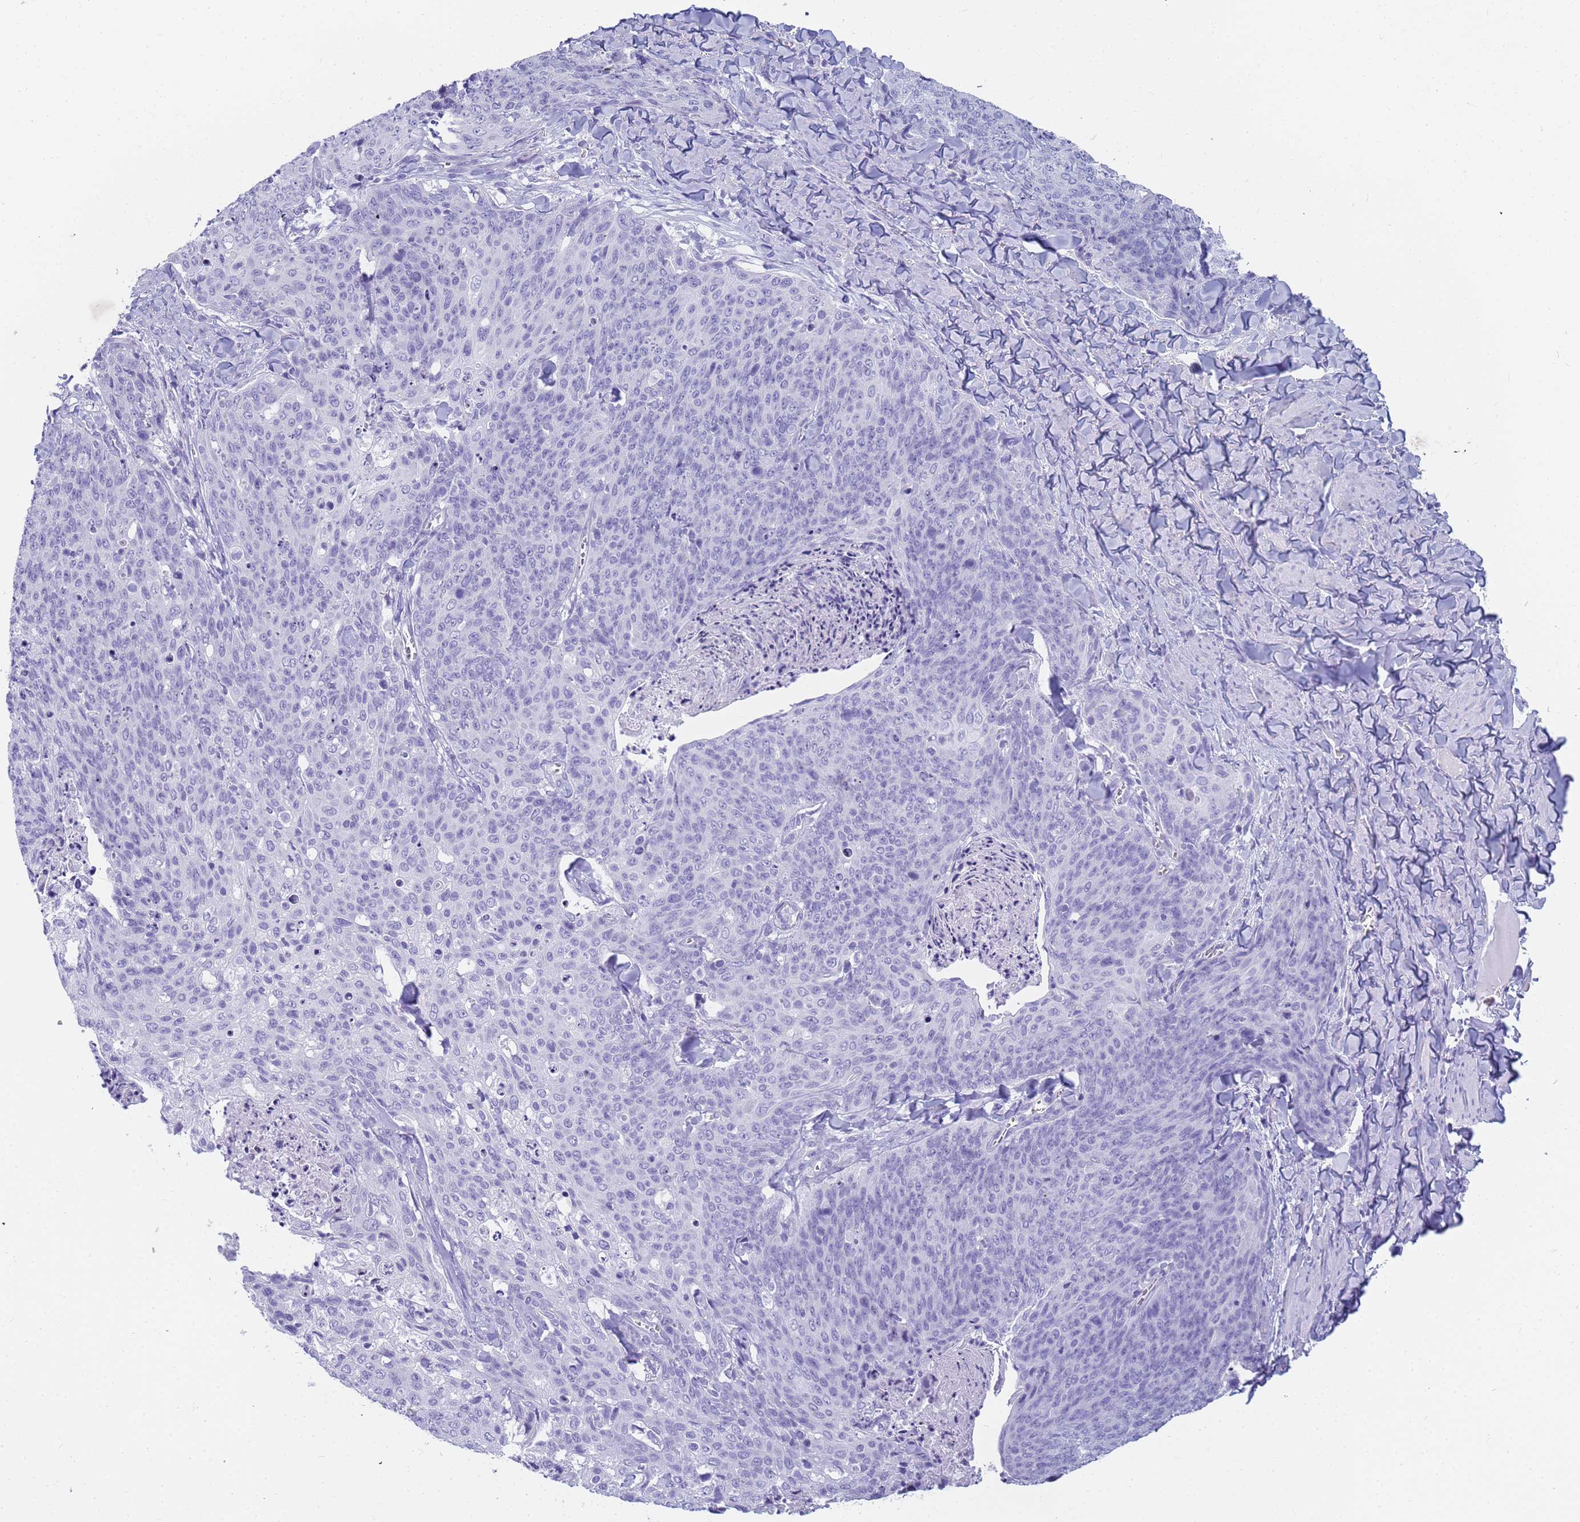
{"staining": {"intensity": "negative", "quantity": "none", "location": "none"}, "tissue": "skin cancer", "cell_type": "Tumor cells", "image_type": "cancer", "snomed": [{"axis": "morphology", "description": "Squamous cell carcinoma, NOS"}, {"axis": "topography", "description": "Skin"}, {"axis": "topography", "description": "Vulva"}], "caption": "Immunohistochemical staining of squamous cell carcinoma (skin) exhibits no significant positivity in tumor cells. Nuclei are stained in blue.", "gene": "RNASE2", "patient": {"sex": "female", "age": 85}}